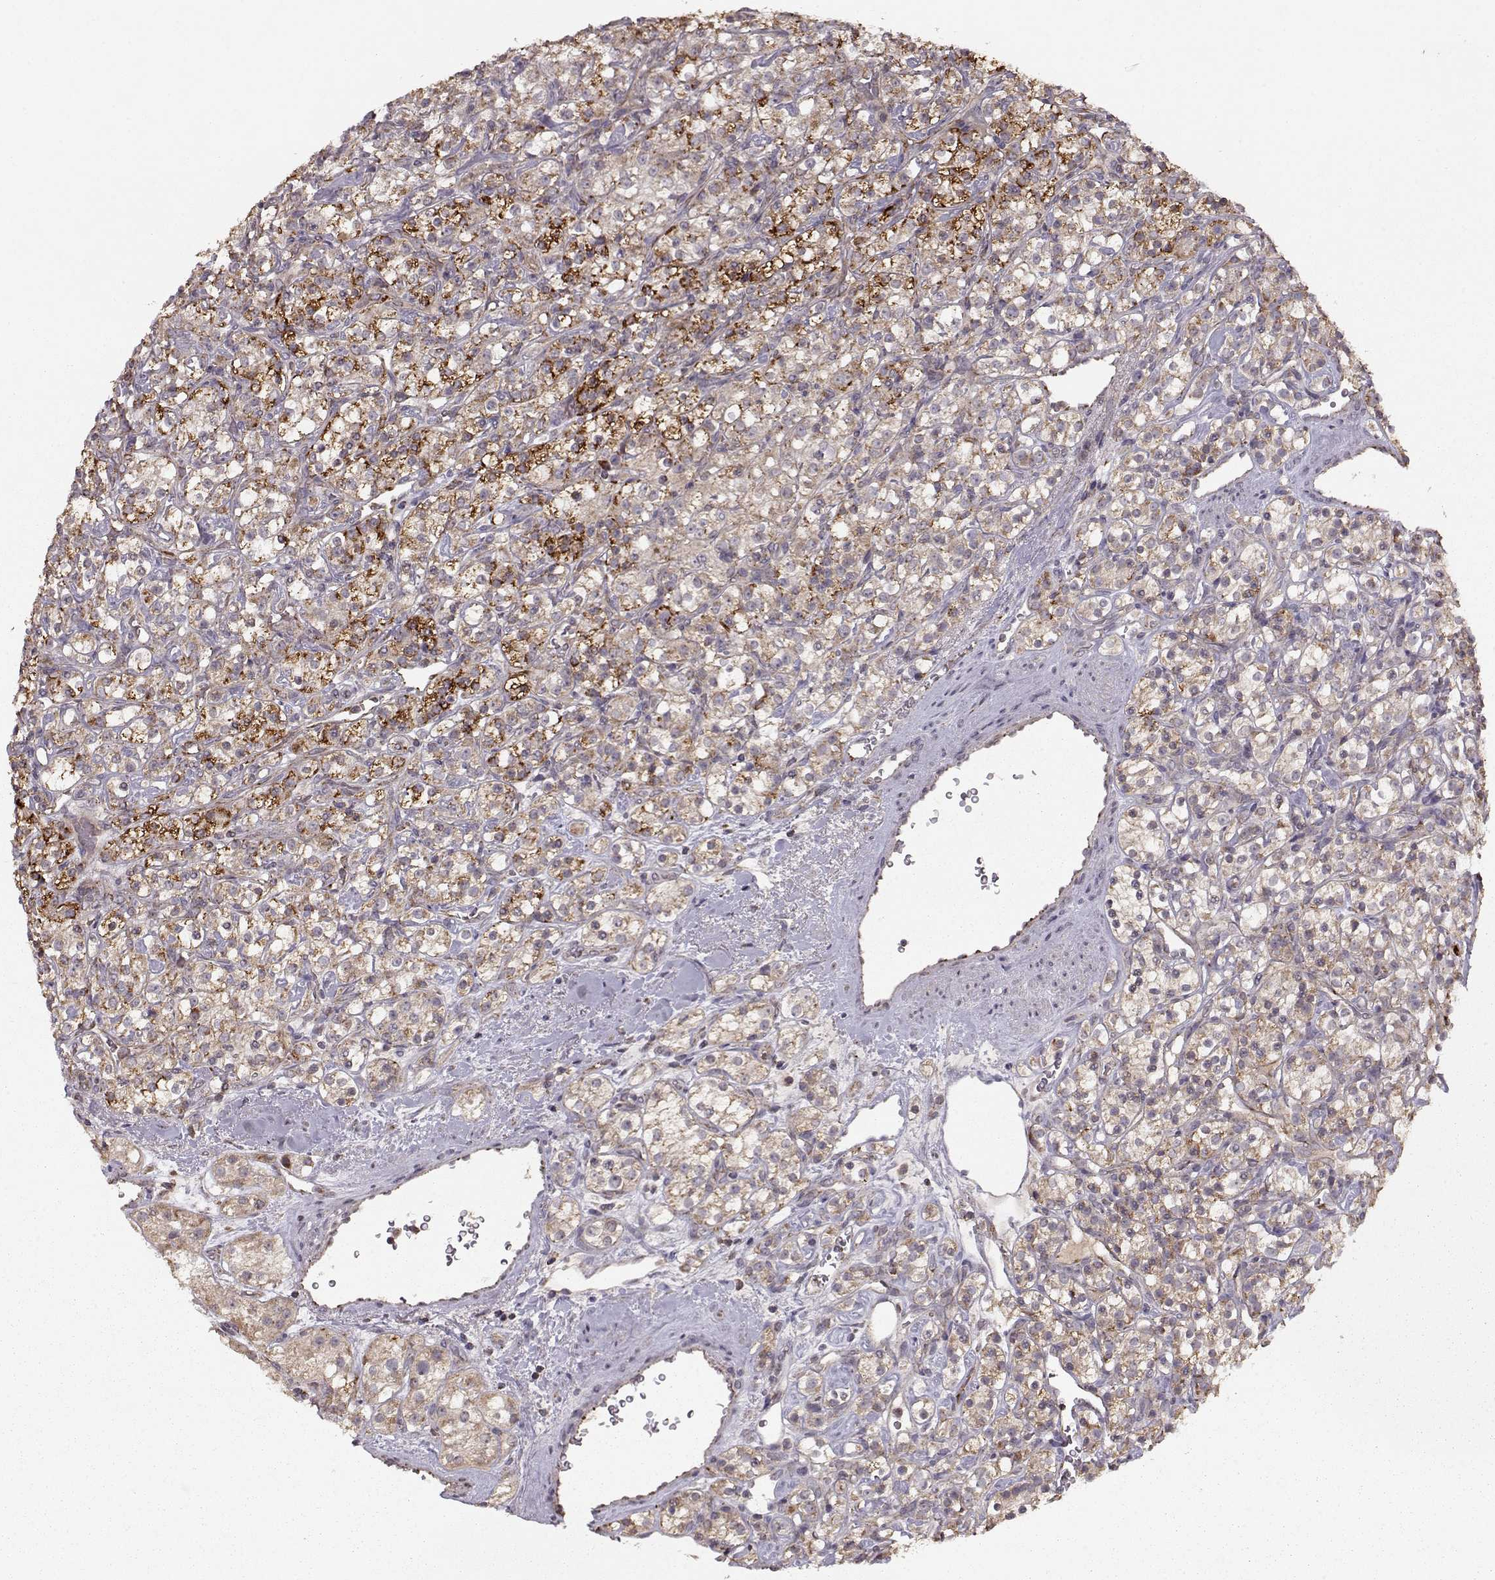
{"staining": {"intensity": "strong", "quantity": "25%-75%", "location": "cytoplasmic/membranous"}, "tissue": "renal cancer", "cell_type": "Tumor cells", "image_type": "cancer", "snomed": [{"axis": "morphology", "description": "Adenocarcinoma, NOS"}, {"axis": "topography", "description": "Kidney"}], "caption": "Protein positivity by immunohistochemistry (IHC) reveals strong cytoplasmic/membranous positivity in about 25%-75% of tumor cells in renal cancer (adenocarcinoma). Immunohistochemistry stains the protein of interest in brown and the nuclei are stained blue.", "gene": "CMTM3", "patient": {"sex": "male", "age": 77}}